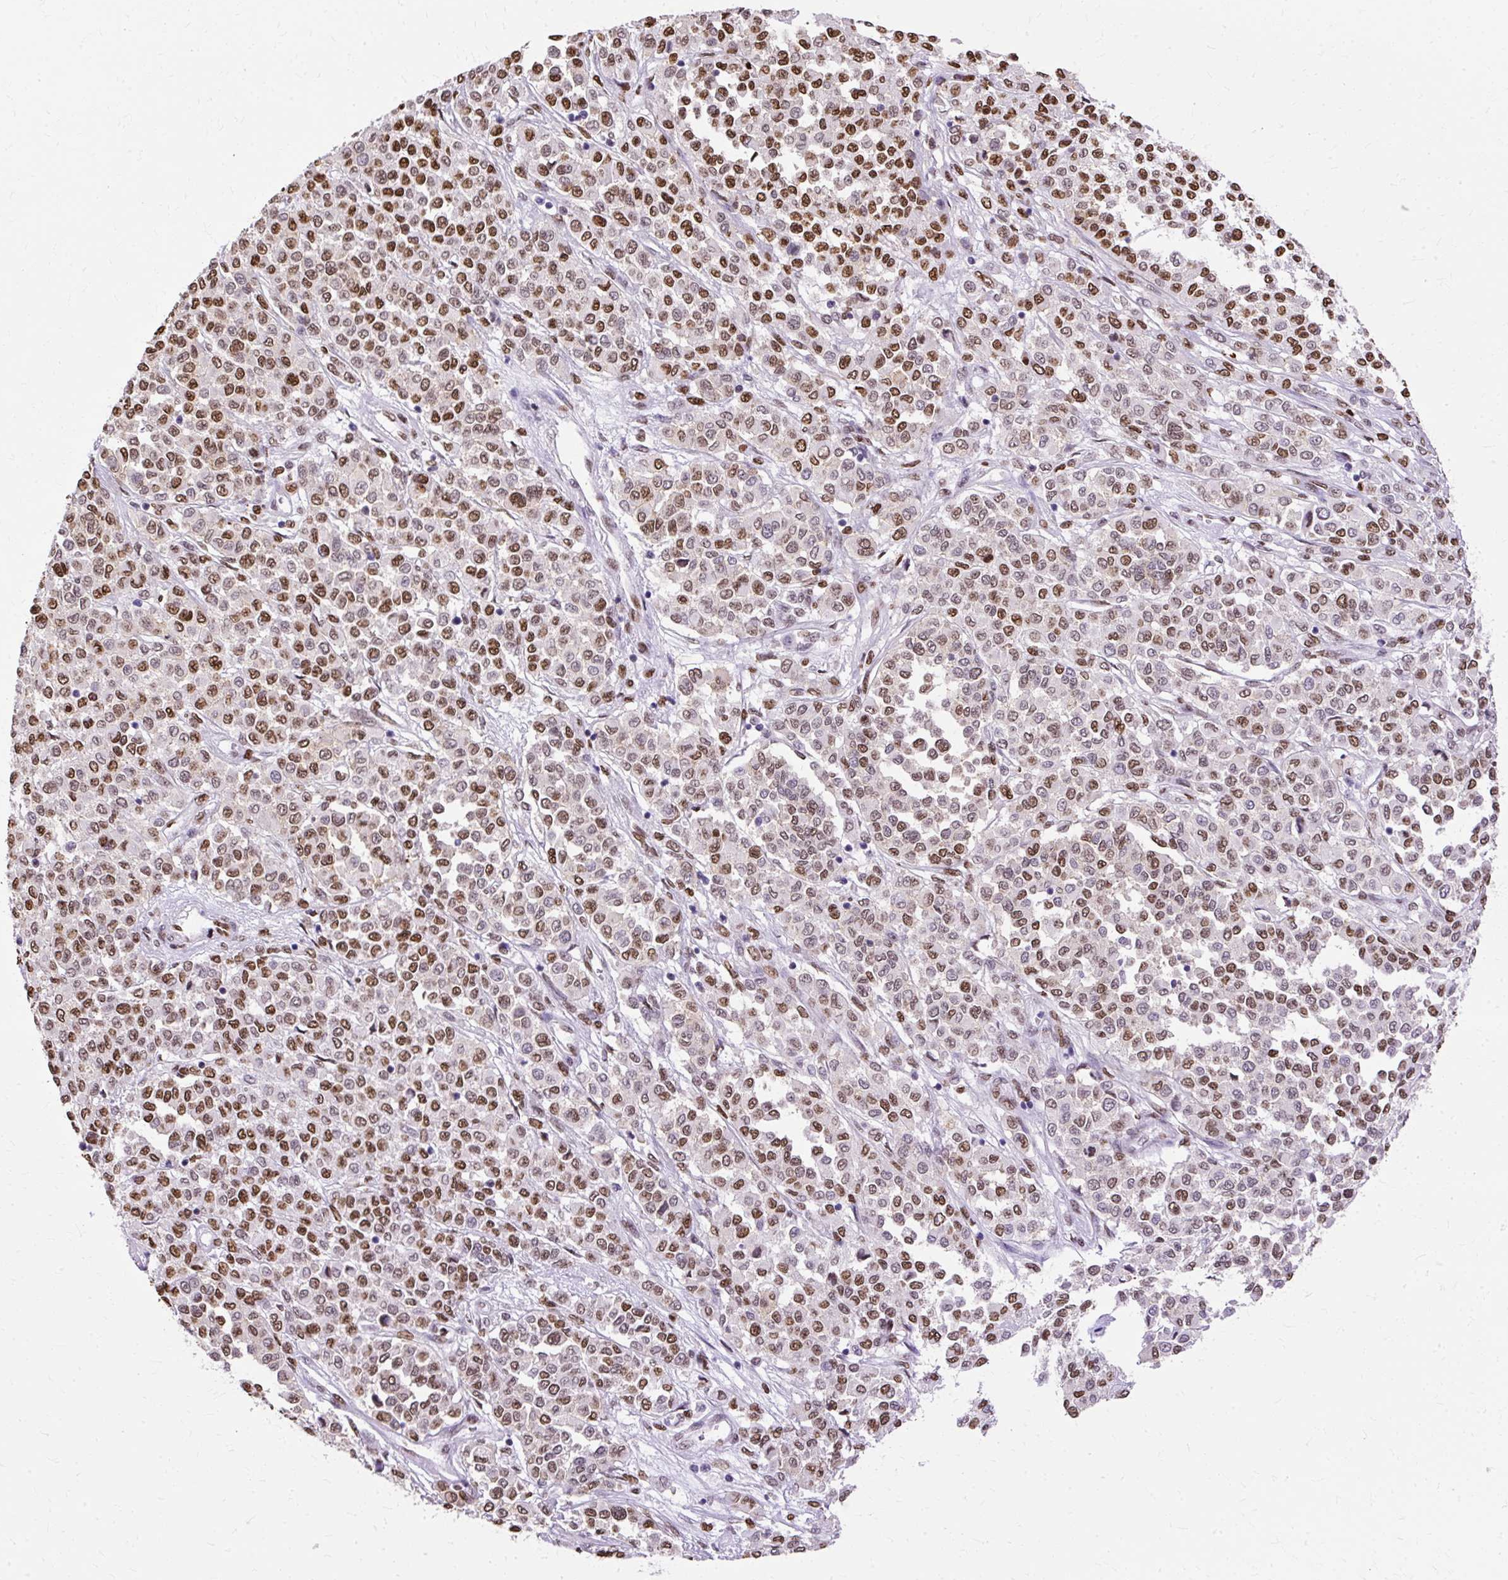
{"staining": {"intensity": "moderate", "quantity": ">75%", "location": "nuclear"}, "tissue": "melanoma", "cell_type": "Tumor cells", "image_type": "cancer", "snomed": [{"axis": "morphology", "description": "Malignant melanoma, Metastatic site"}, {"axis": "topography", "description": "Pancreas"}], "caption": "Melanoma stained with a protein marker reveals moderate staining in tumor cells.", "gene": "TMEM184C", "patient": {"sex": "female", "age": 30}}